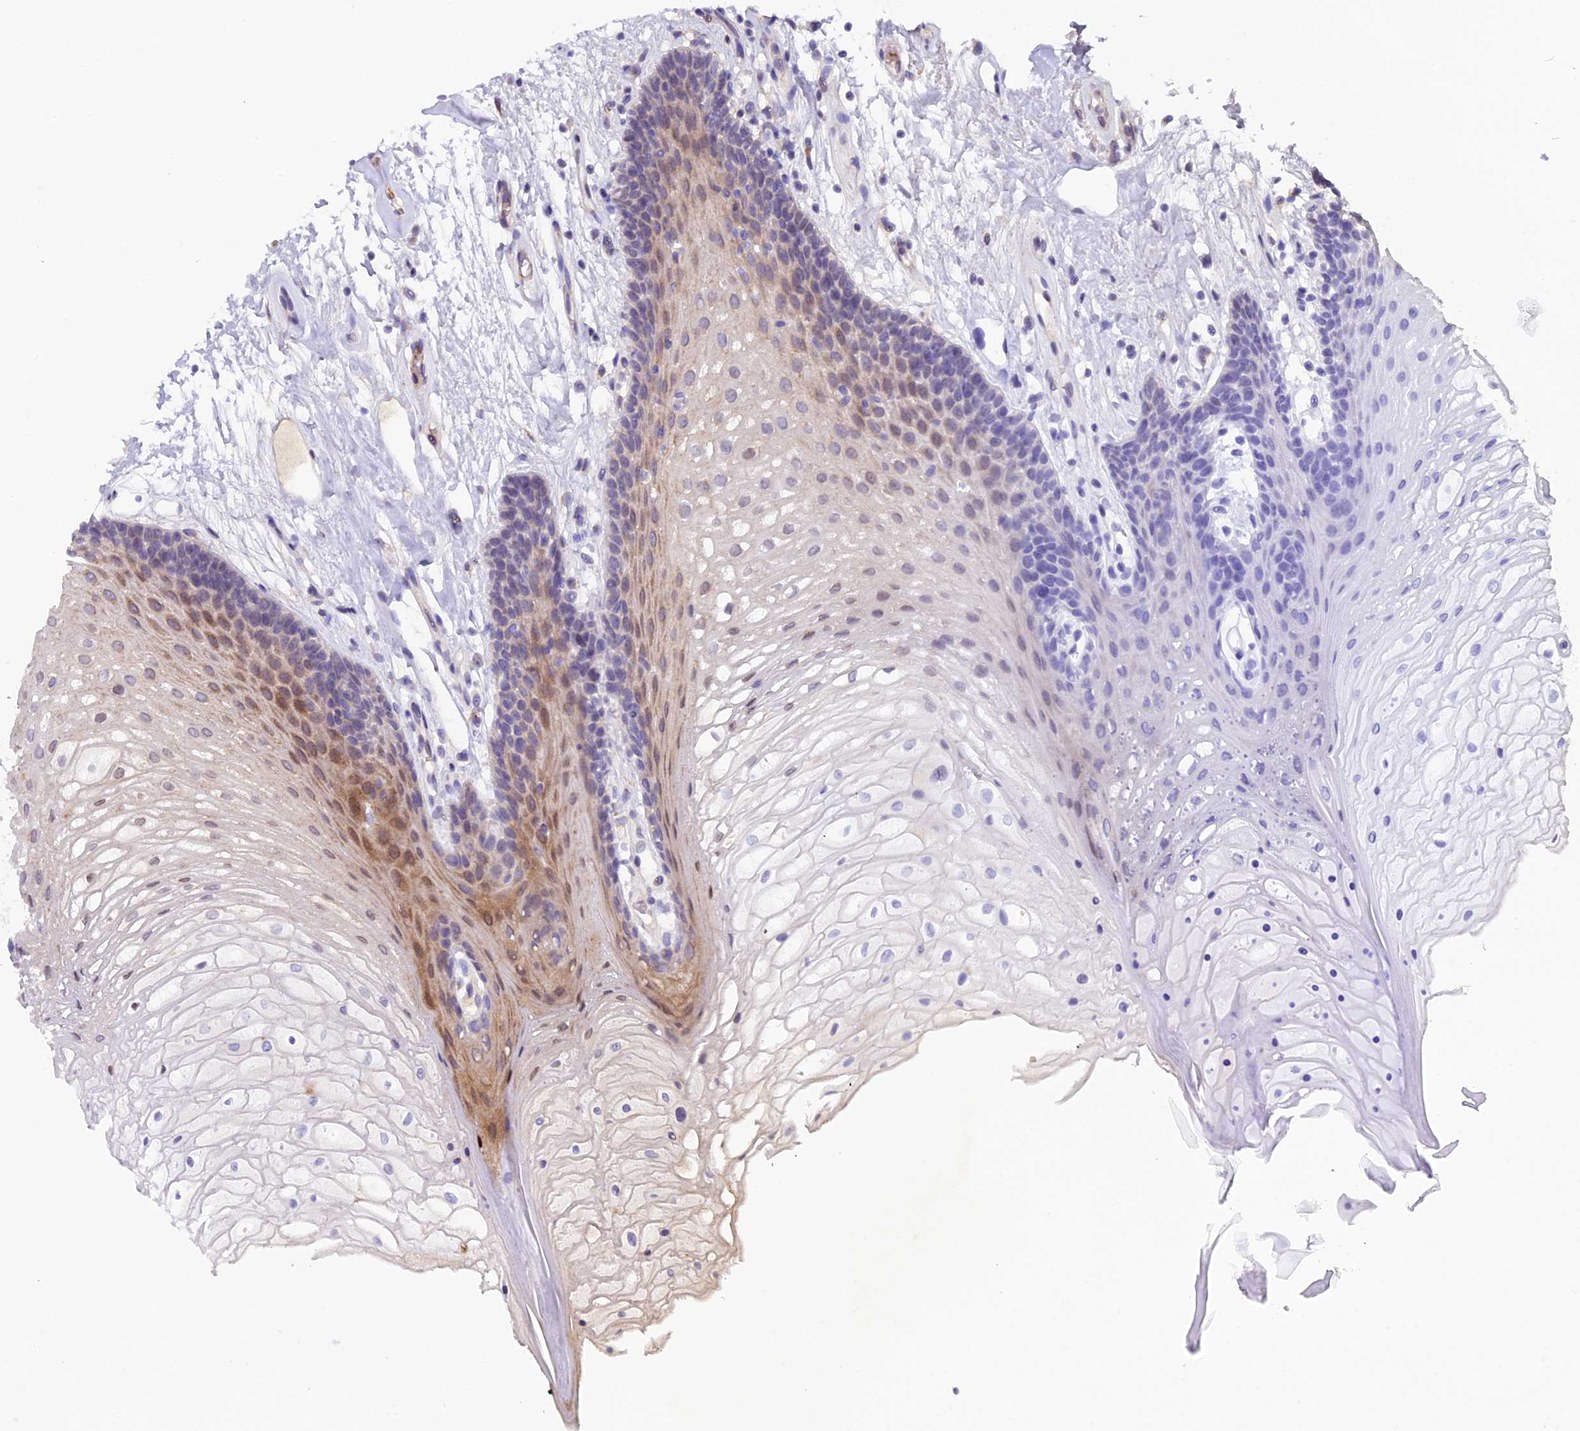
{"staining": {"intensity": "moderate", "quantity": "<25%", "location": "cytoplasmic/membranous,nuclear"}, "tissue": "oral mucosa", "cell_type": "Squamous epithelial cells", "image_type": "normal", "snomed": [{"axis": "morphology", "description": "Normal tissue, NOS"}, {"axis": "topography", "description": "Oral tissue"}], "caption": "DAB immunohistochemical staining of normal oral mucosa reveals moderate cytoplasmic/membranous,nuclear protein staining in about <25% of squamous epithelial cells.", "gene": "CCDC9B", "patient": {"sex": "female", "age": 80}}